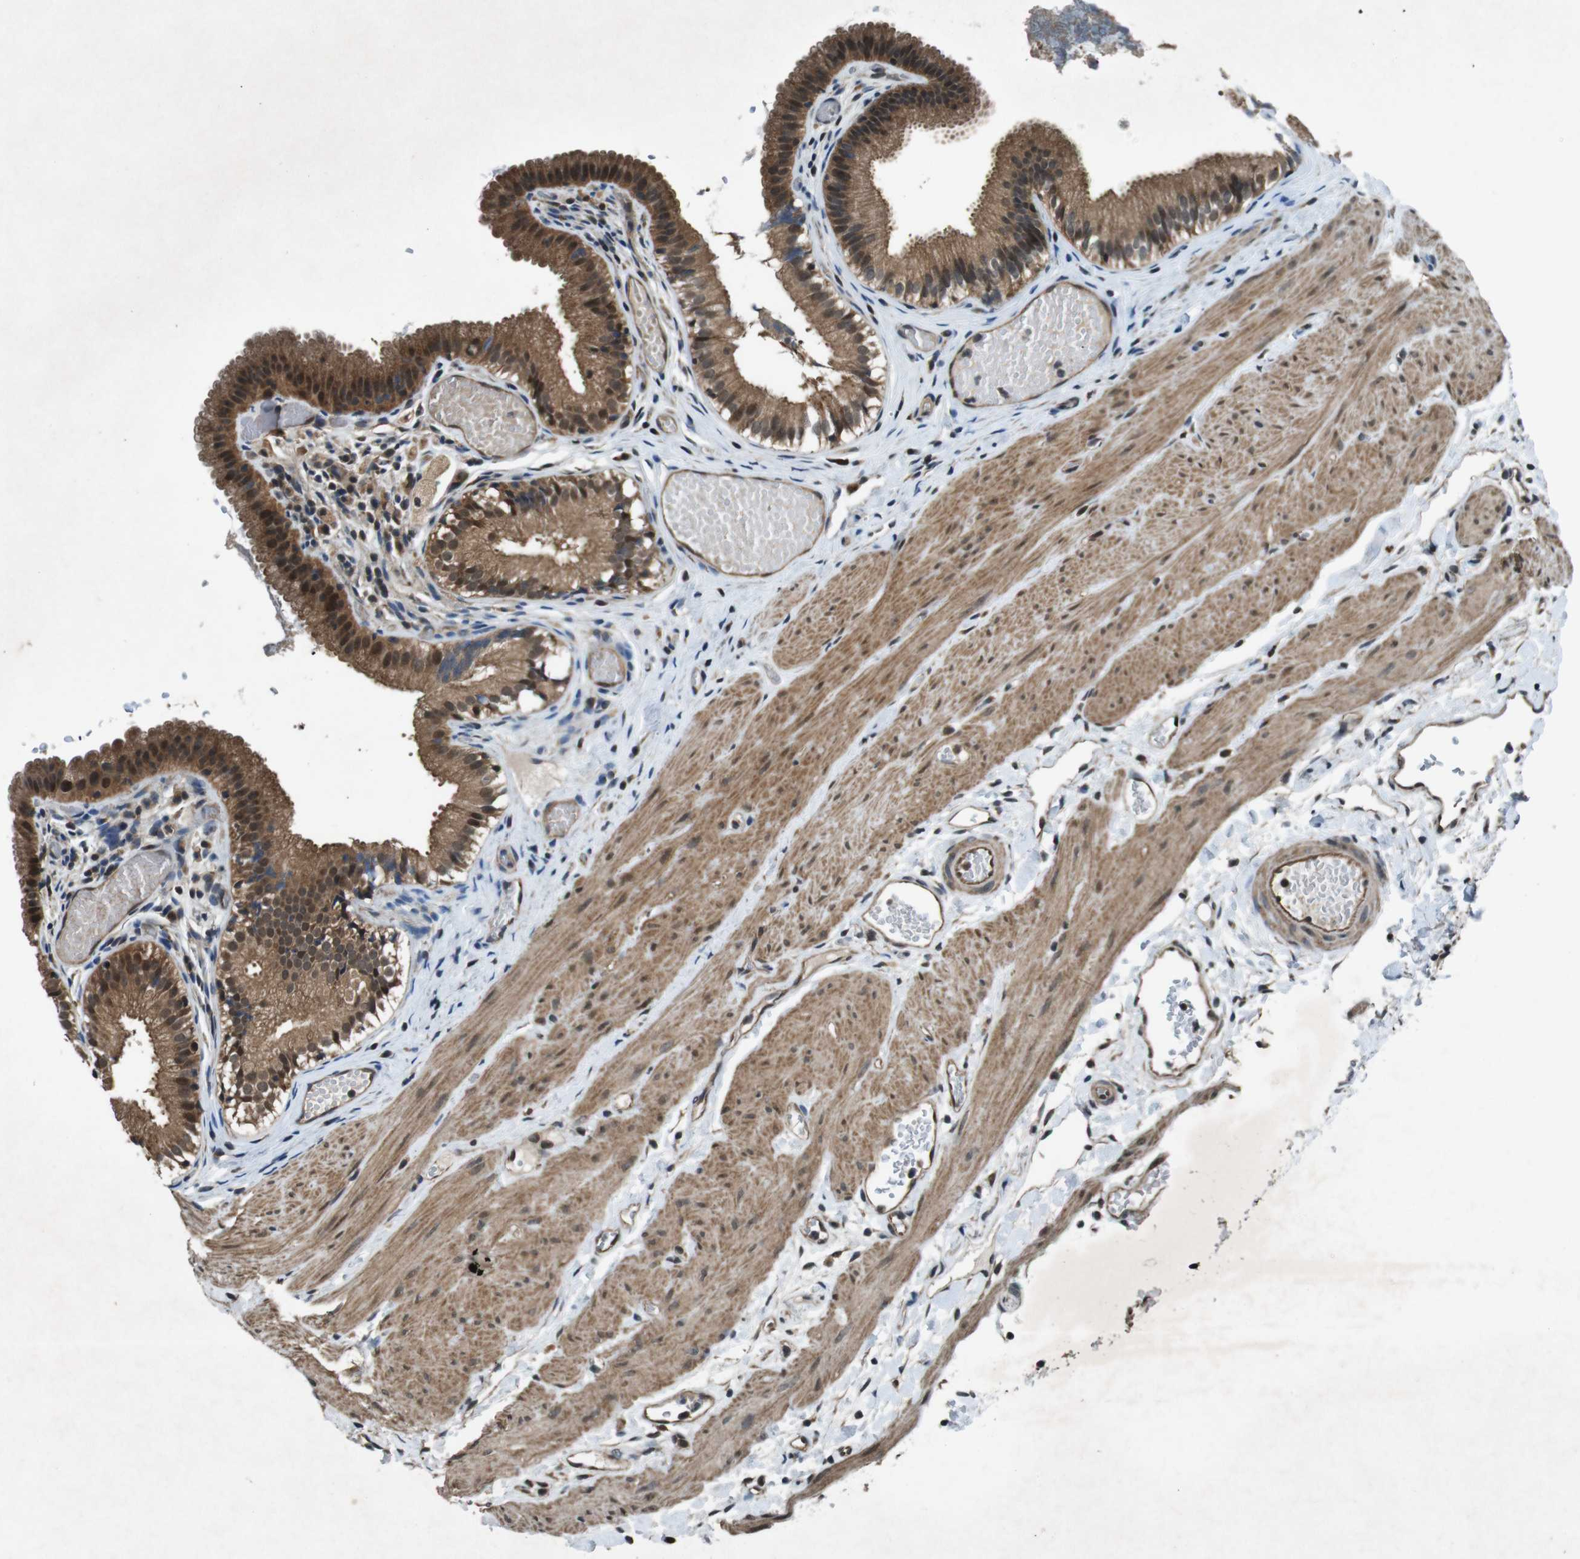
{"staining": {"intensity": "moderate", "quantity": ">75%", "location": "cytoplasmic/membranous,nuclear"}, "tissue": "gallbladder", "cell_type": "Glandular cells", "image_type": "normal", "snomed": [{"axis": "morphology", "description": "Normal tissue, NOS"}, {"axis": "topography", "description": "Gallbladder"}], "caption": "Gallbladder was stained to show a protein in brown. There is medium levels of moderate cytoplasmic/membranous,nuclear staining in about >75% of glandular cells. The protein of interest is shown in brown color, while the nuclei are stained blue.", "gene": "SOCS1", "patient": {"sex": "female", "age": 26}}